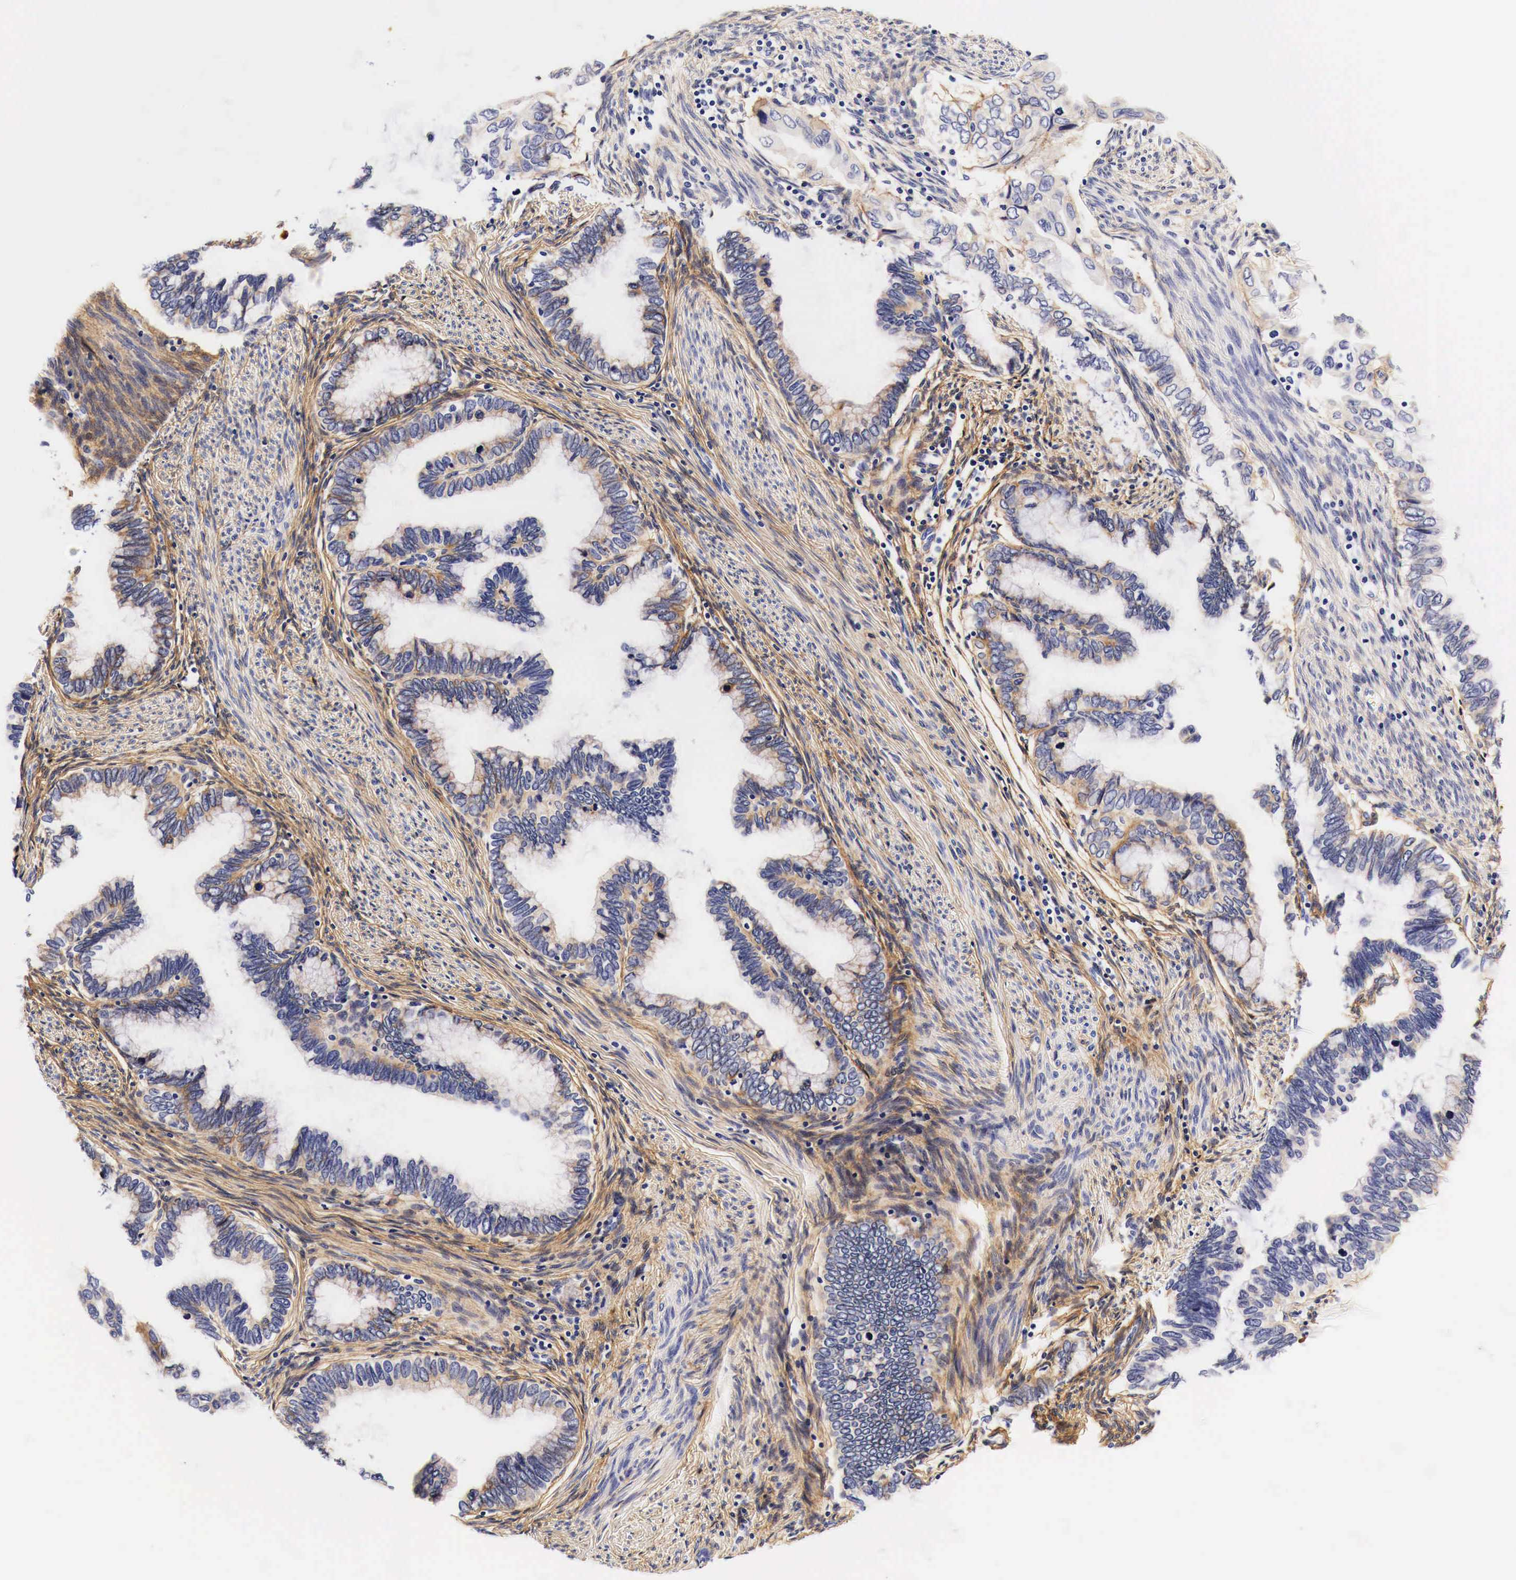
{"staining": {"intensity": "negative", "quantity": "none", "location": "none"}, "tissue": "cervical cancer", "cell_type": "Tumor cells", "image_type": "cancer", "snomed": [{"axis": "morphology", "description": "Adenocarcinoma, NOS"}, {"axis": "topography", "description": "Cervix"}], "caption": "The photomicrograph demonstrates no significant positivity in tumor cells of cervical cancer.", "gene": "EGFR", "patient": {"sex": "female", "age": 49}}